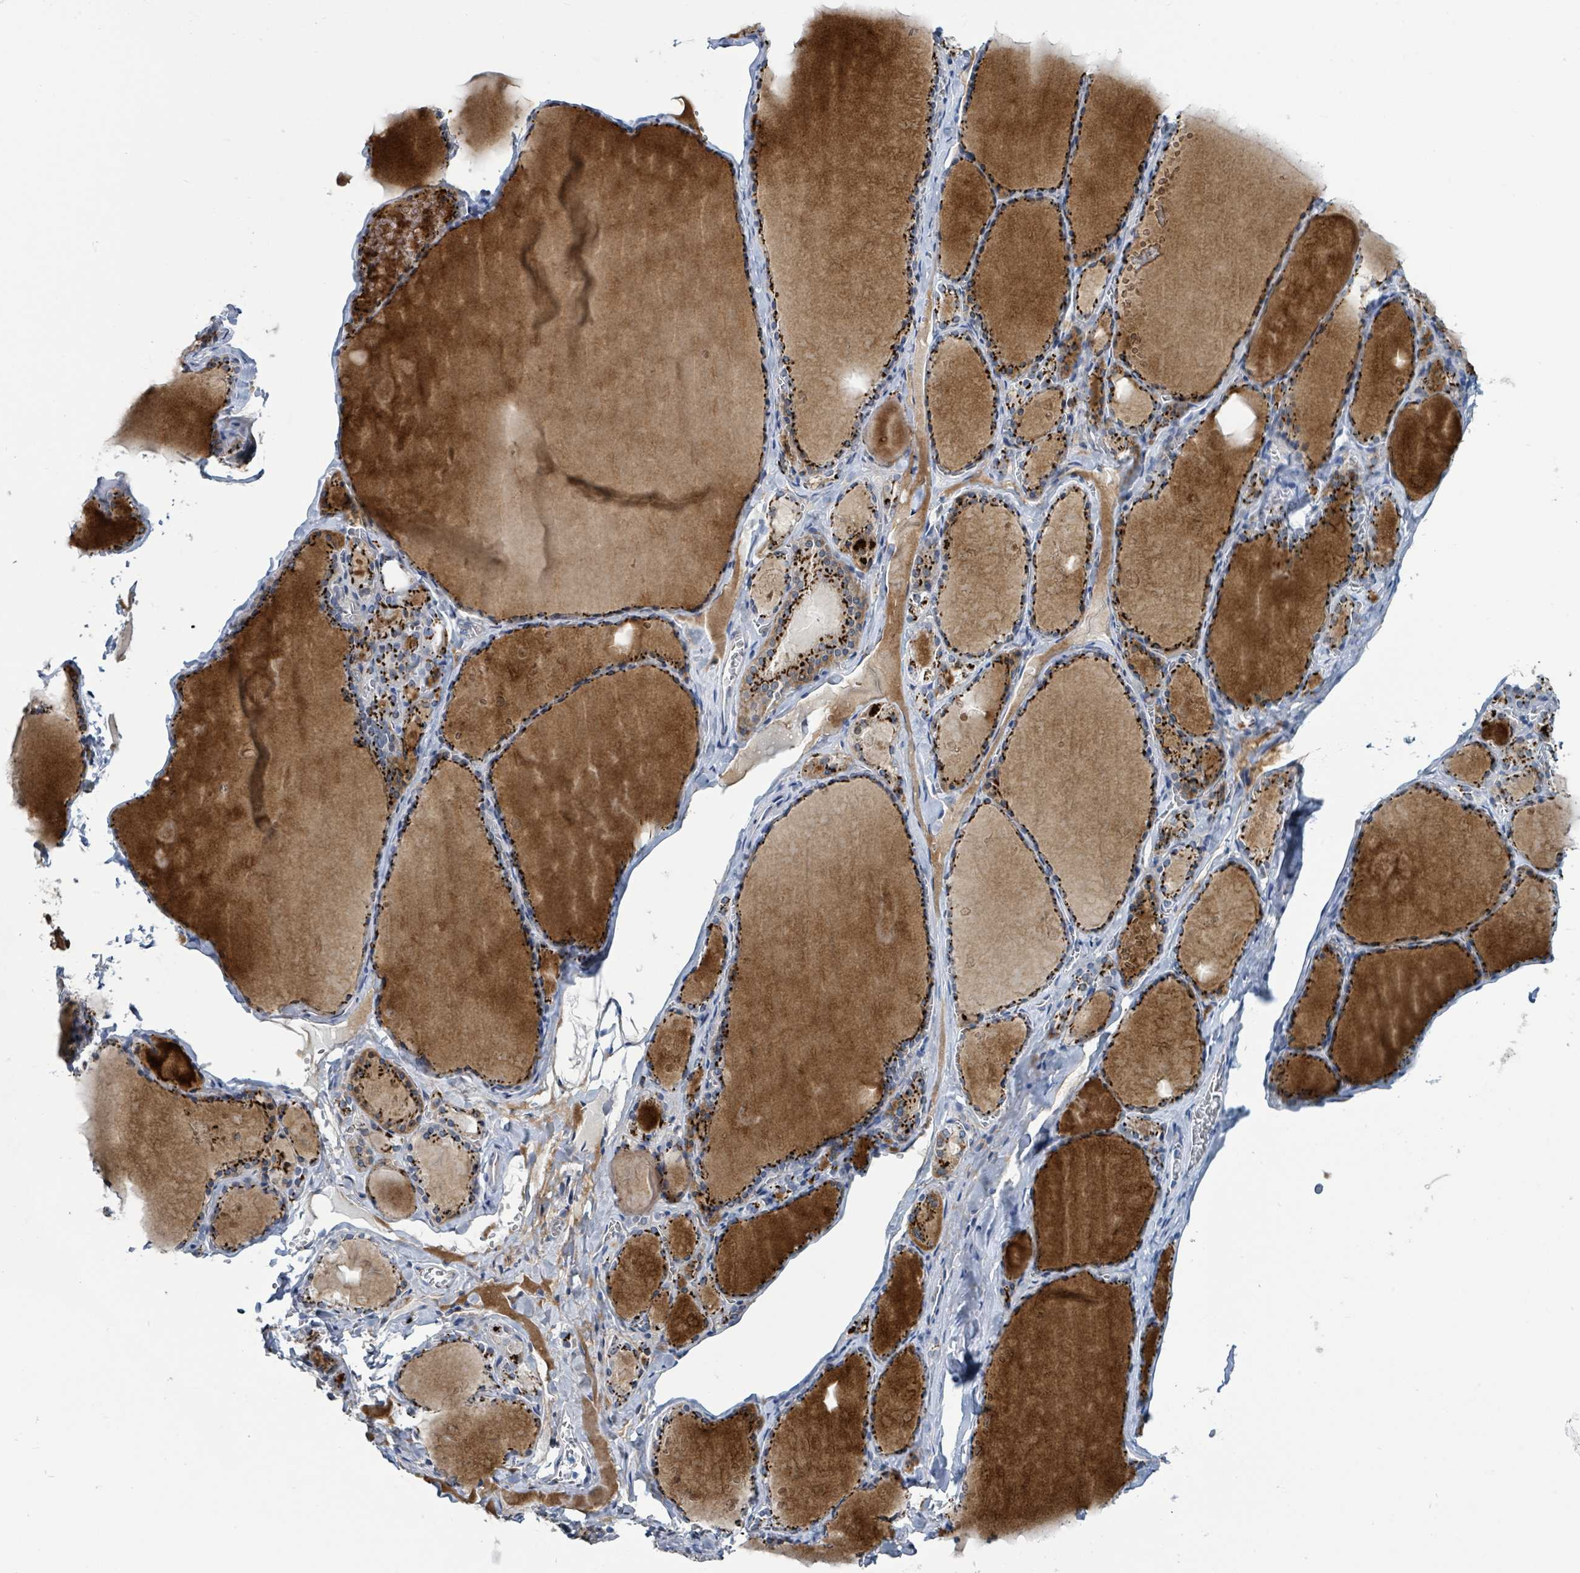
{"staining": {"intensity": "moderate", "quantity": "25%-75%", "location": "cytoplasmic/membranous"}, "tissue": "thyroid gland", "cell_type": "Glandular cells", "image_type": "normal", "snomed": [{"axis": "morphology", "description": "Normal tissue, NOS"}, {"axis": "topography", "description": "Thyroid gland"}], "caption": "This is a micrograph of IHC staining of benign thyroid gland, which shows moderate staining in the cytoplasmic/membranous of glandular cells.", "gene": "DCAF5", "patient": {"sex": "male", "age": 56}}